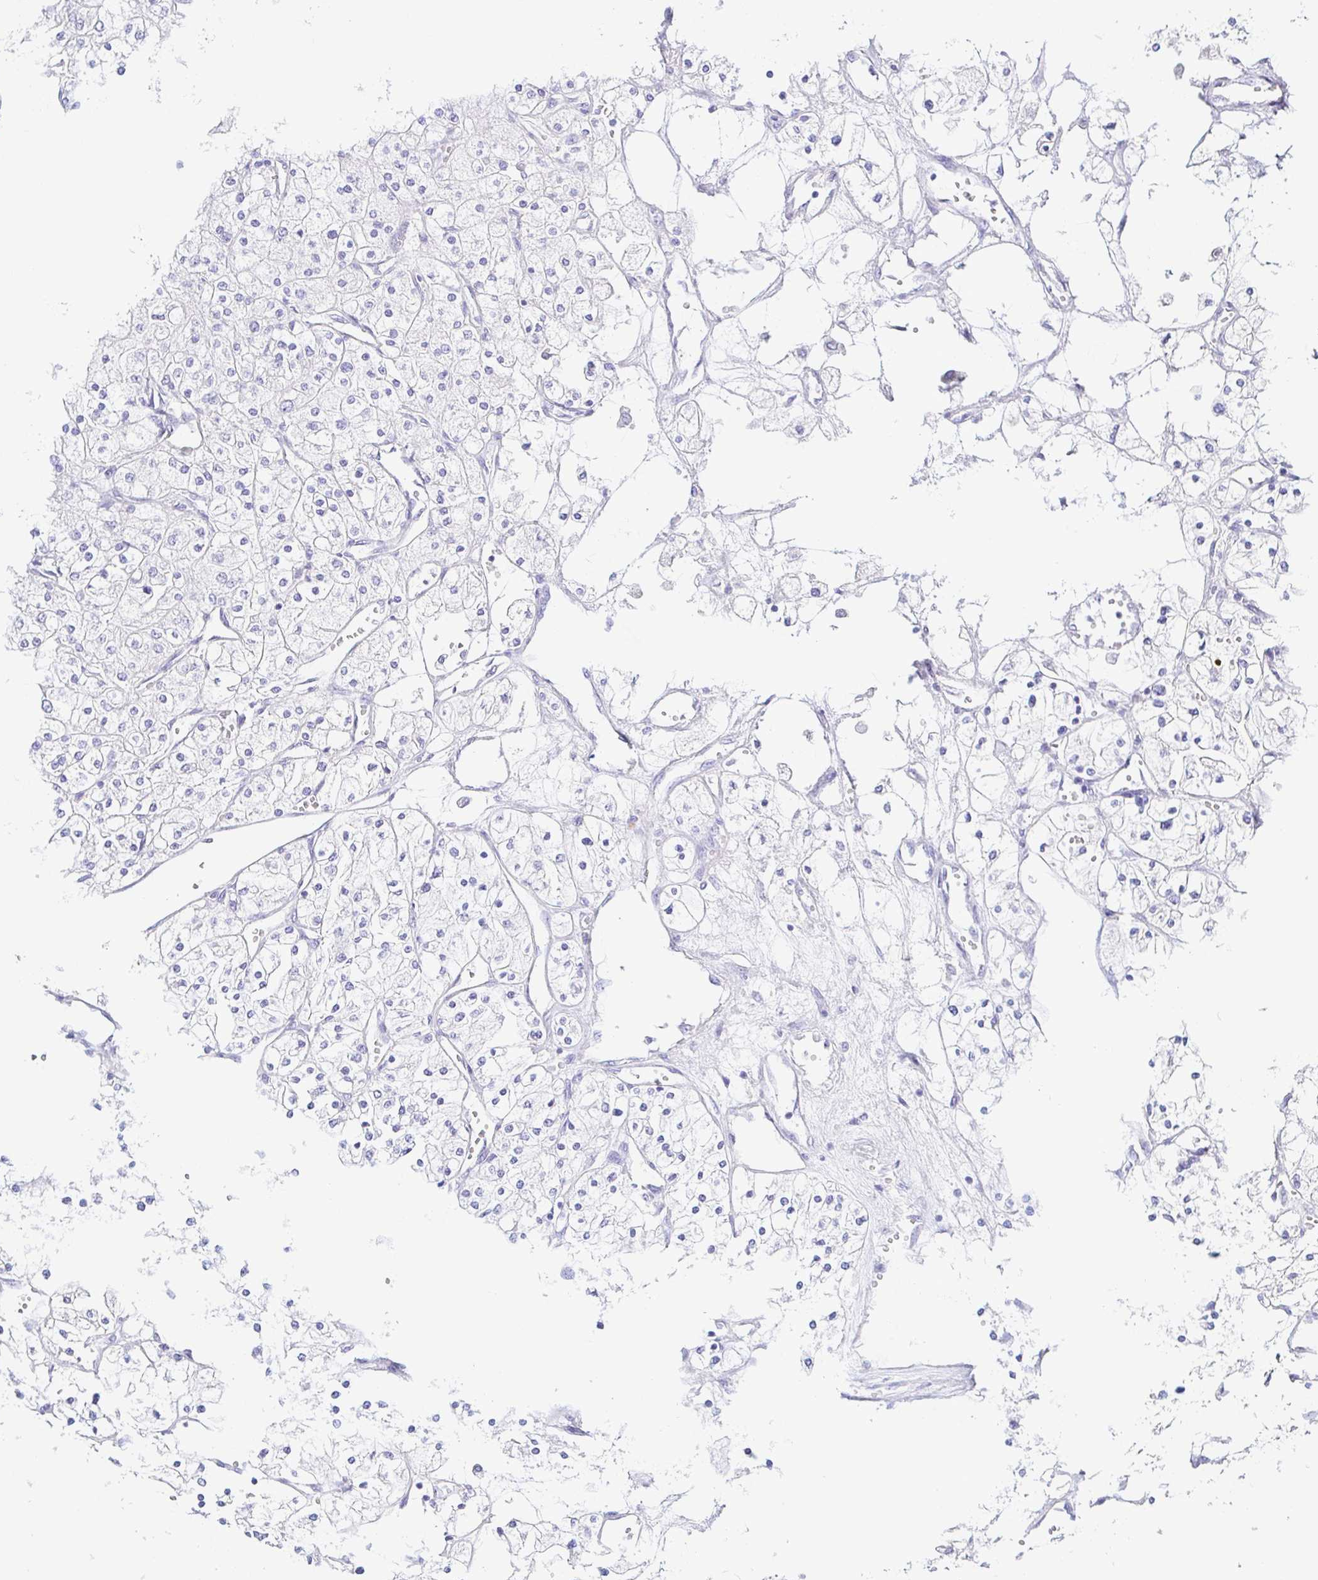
{"staining": {"intensity": "negative", "quantity": "none", "location": "none"}, "tissue": "renal cancer", "cell_type": "Tumor cells", "image_type": "cancer", "snomed": [{"axis": "morphology", "description": "Adenocarcinoma, NOS"}, {"axis": "topography", "description": "Kidney"}], "caption": "DAB immunohistochemical staining of renal adenocarcinoma exhibits no significant staining in tumor cells. (DAB (3,3'-diaminobenzidine) immunohistochemistry (IHC) with hematoxylin counter stain).", "gene": "PINLYP", "patient": {"sex": "male", "age": 80}}